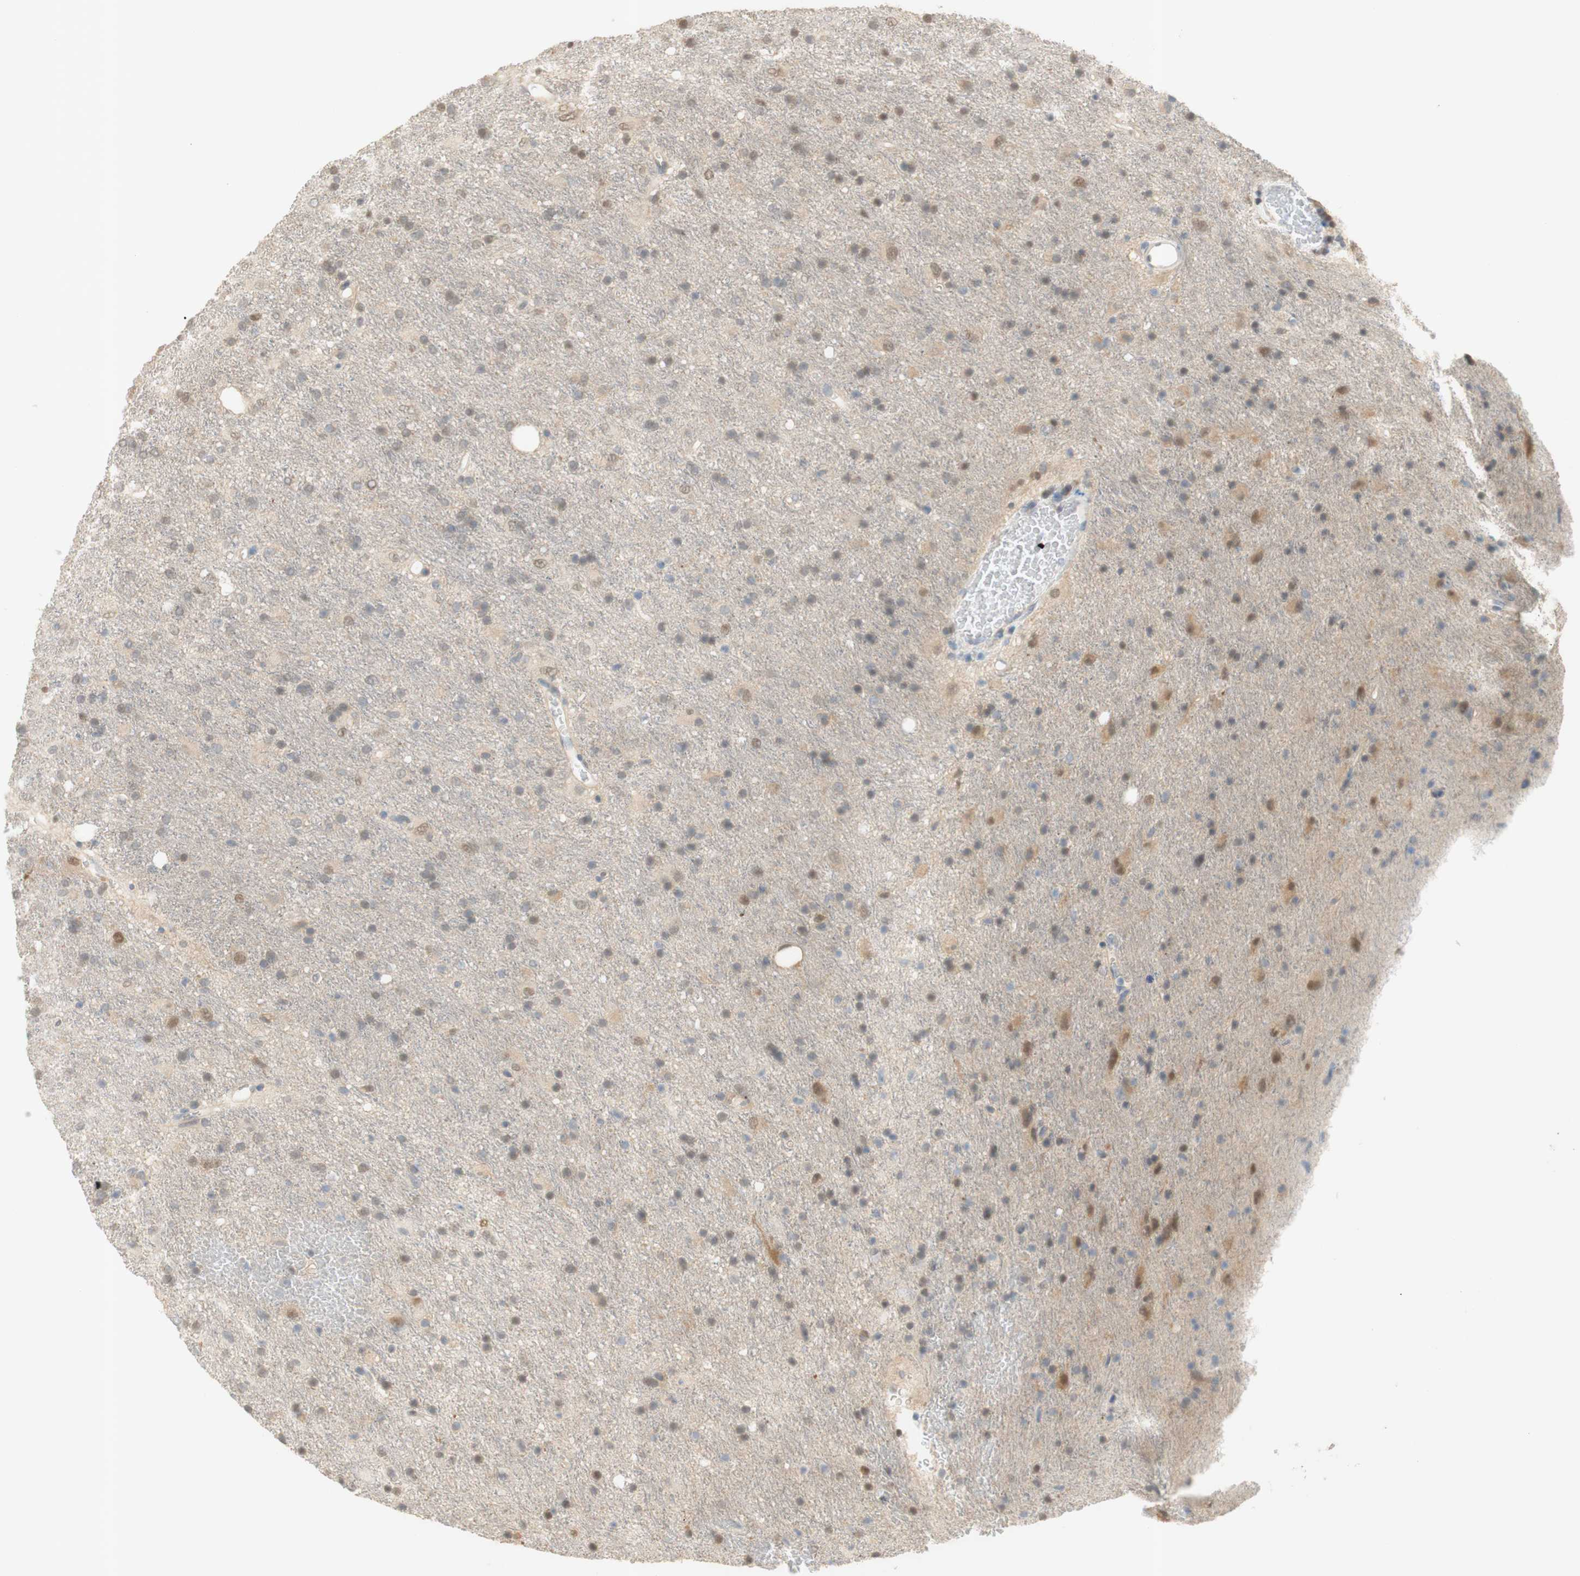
{"staining": {"intensity": "moderate", "quantity": "25%-75%", "location": "cytoplasmic/membranous,nuclear"}, "tissue": "glioma", "cell_type": "Tumor cells", "image_type": "cancer", "snomed": [{"axis": "morphology", "description": "Glioma, malignant, Low grade"}, {"axis": "topography", "description": "Brain"}], "caption": "Glioma stained for a protein (brown) exhibits moderate cytoplasmic/membranous and nuclear positive staining in about 25%-75% of tumor cells.", "gene": "NAP1L4", "patient": {"sex": "male", "age": 77}}